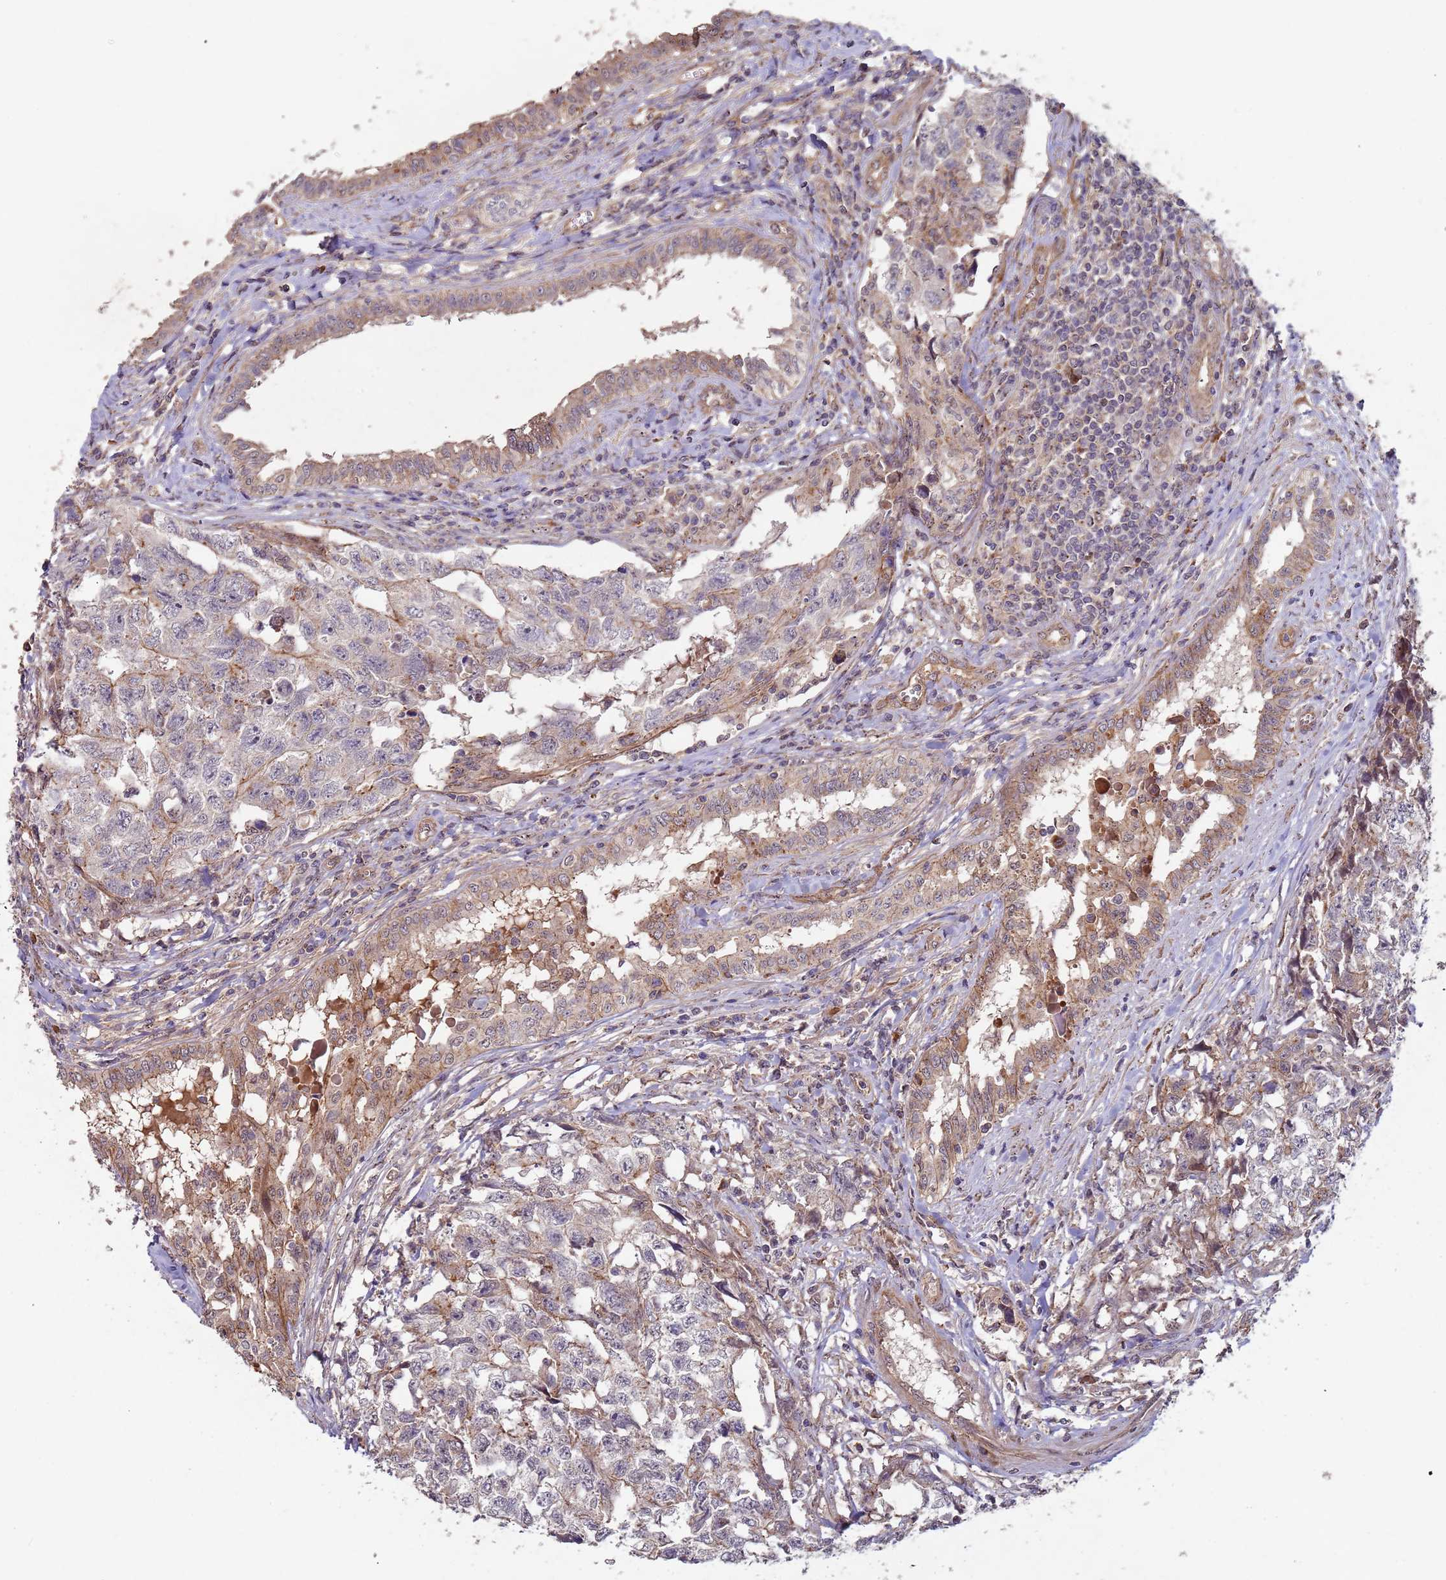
{"staining": {"intensity": "weak", "quantity": "<25%", "location": "cytoplasmic/membranous"}, "tissue": "testis cancer", "cell_type": "Tumor cells", "image_type": "cancer", "snomed": [{"axis": "morphology", "description": "Carcinoma, Embryonal, NOS"}, {"axis": "topography", "description": "Testis"}], "caption": "High power microscopy histopathology image of an immunohistochemistry histopathology image of embryonal carcinoma (testis), revealing no significant expression in tumor cells. The staining is performed using DAB (3,3'-diaminobenzidine) brown chromogen with nuclei counter-stained in using hematoxylin.", "gene": "KANSL1L", "patient": {"sex": "male", "age": 31}}